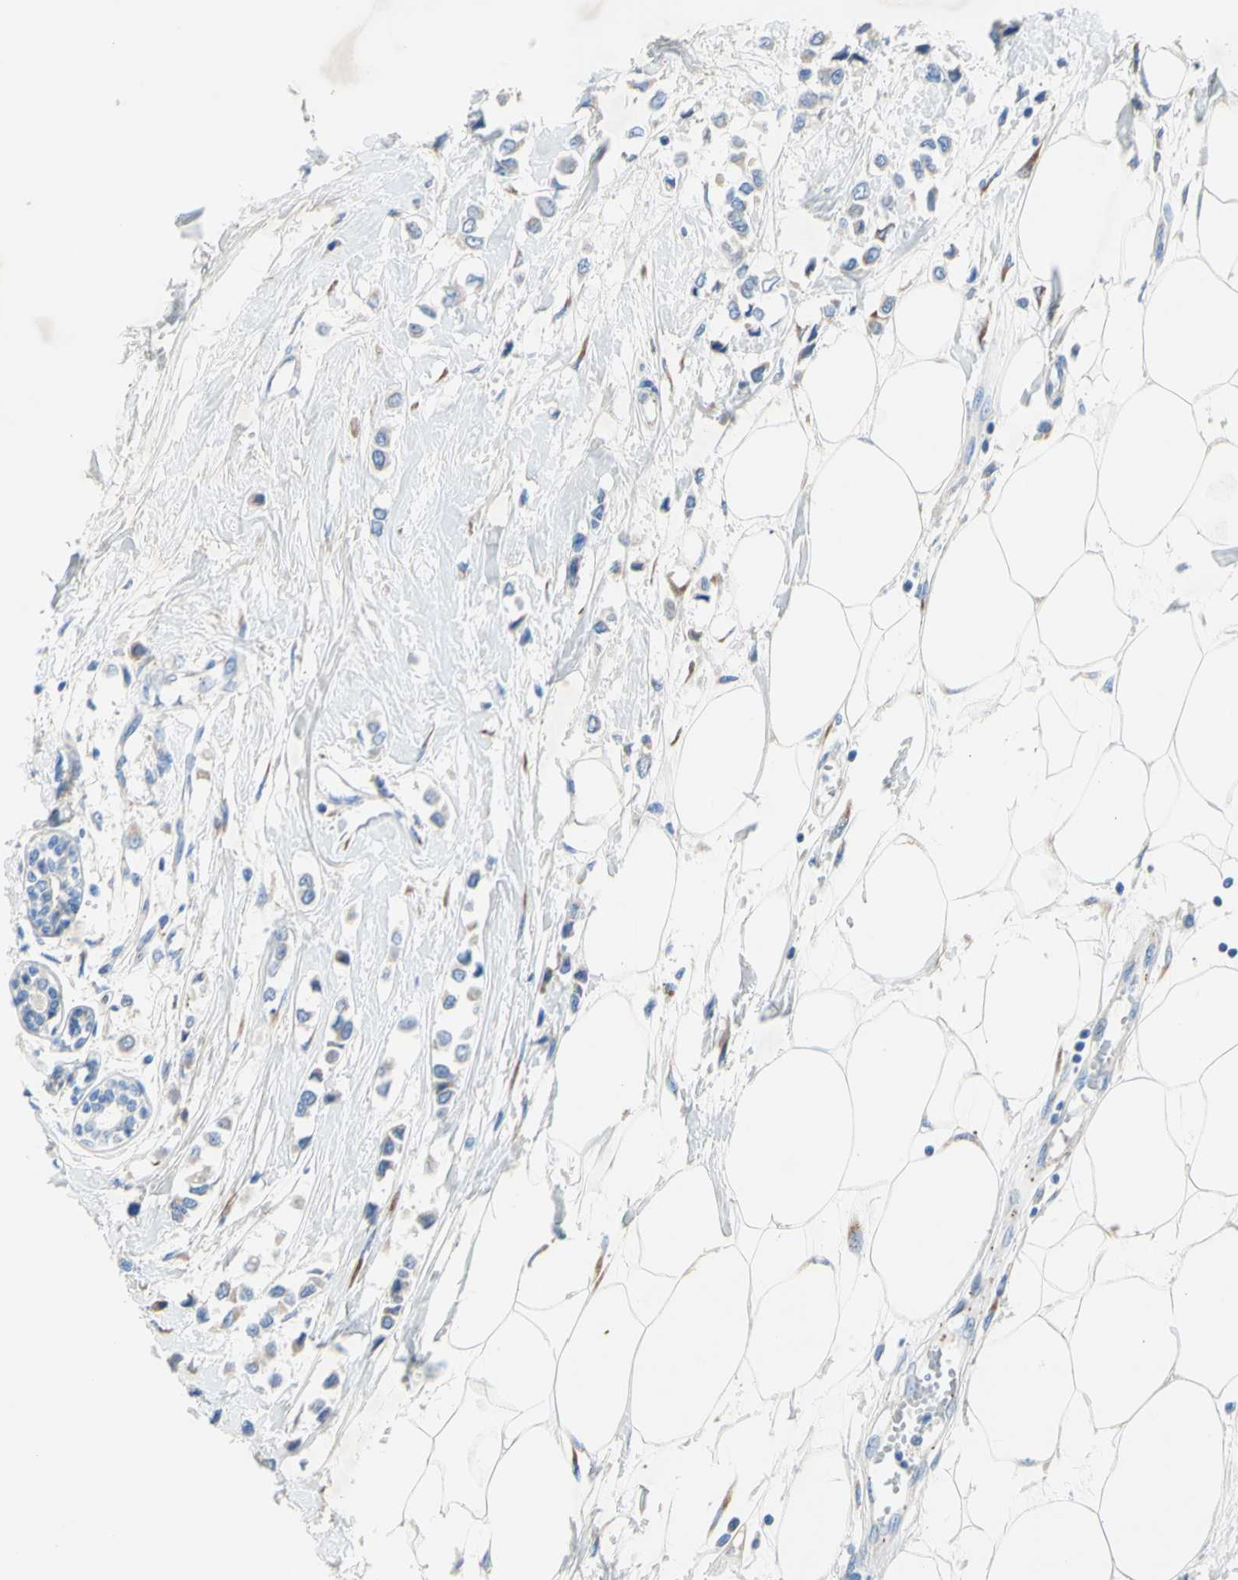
{"staining": {"intensity": "negative", "quantity": "none", "location": "none"}, "tissue": "breast cancer", "cell_type": "Tumor cells", "image_type": "cancer", "snomed": [{"axis": "morphology", "description": "Lobular carcinoma"}, {"axis": "topography", "description": "Breast"}], "caption": "Lobular carcinoma (breast) was stained to show a protein in brown. There is no significant staining in tumor cells. The staining was performed using DAB to visualize the protein expression in brown, while the nuclei were stained in blue with hematoxylin (Magnification: 20x).", "gene": "TMIGD2", "patient": {"sex": "female", "age": 51}}